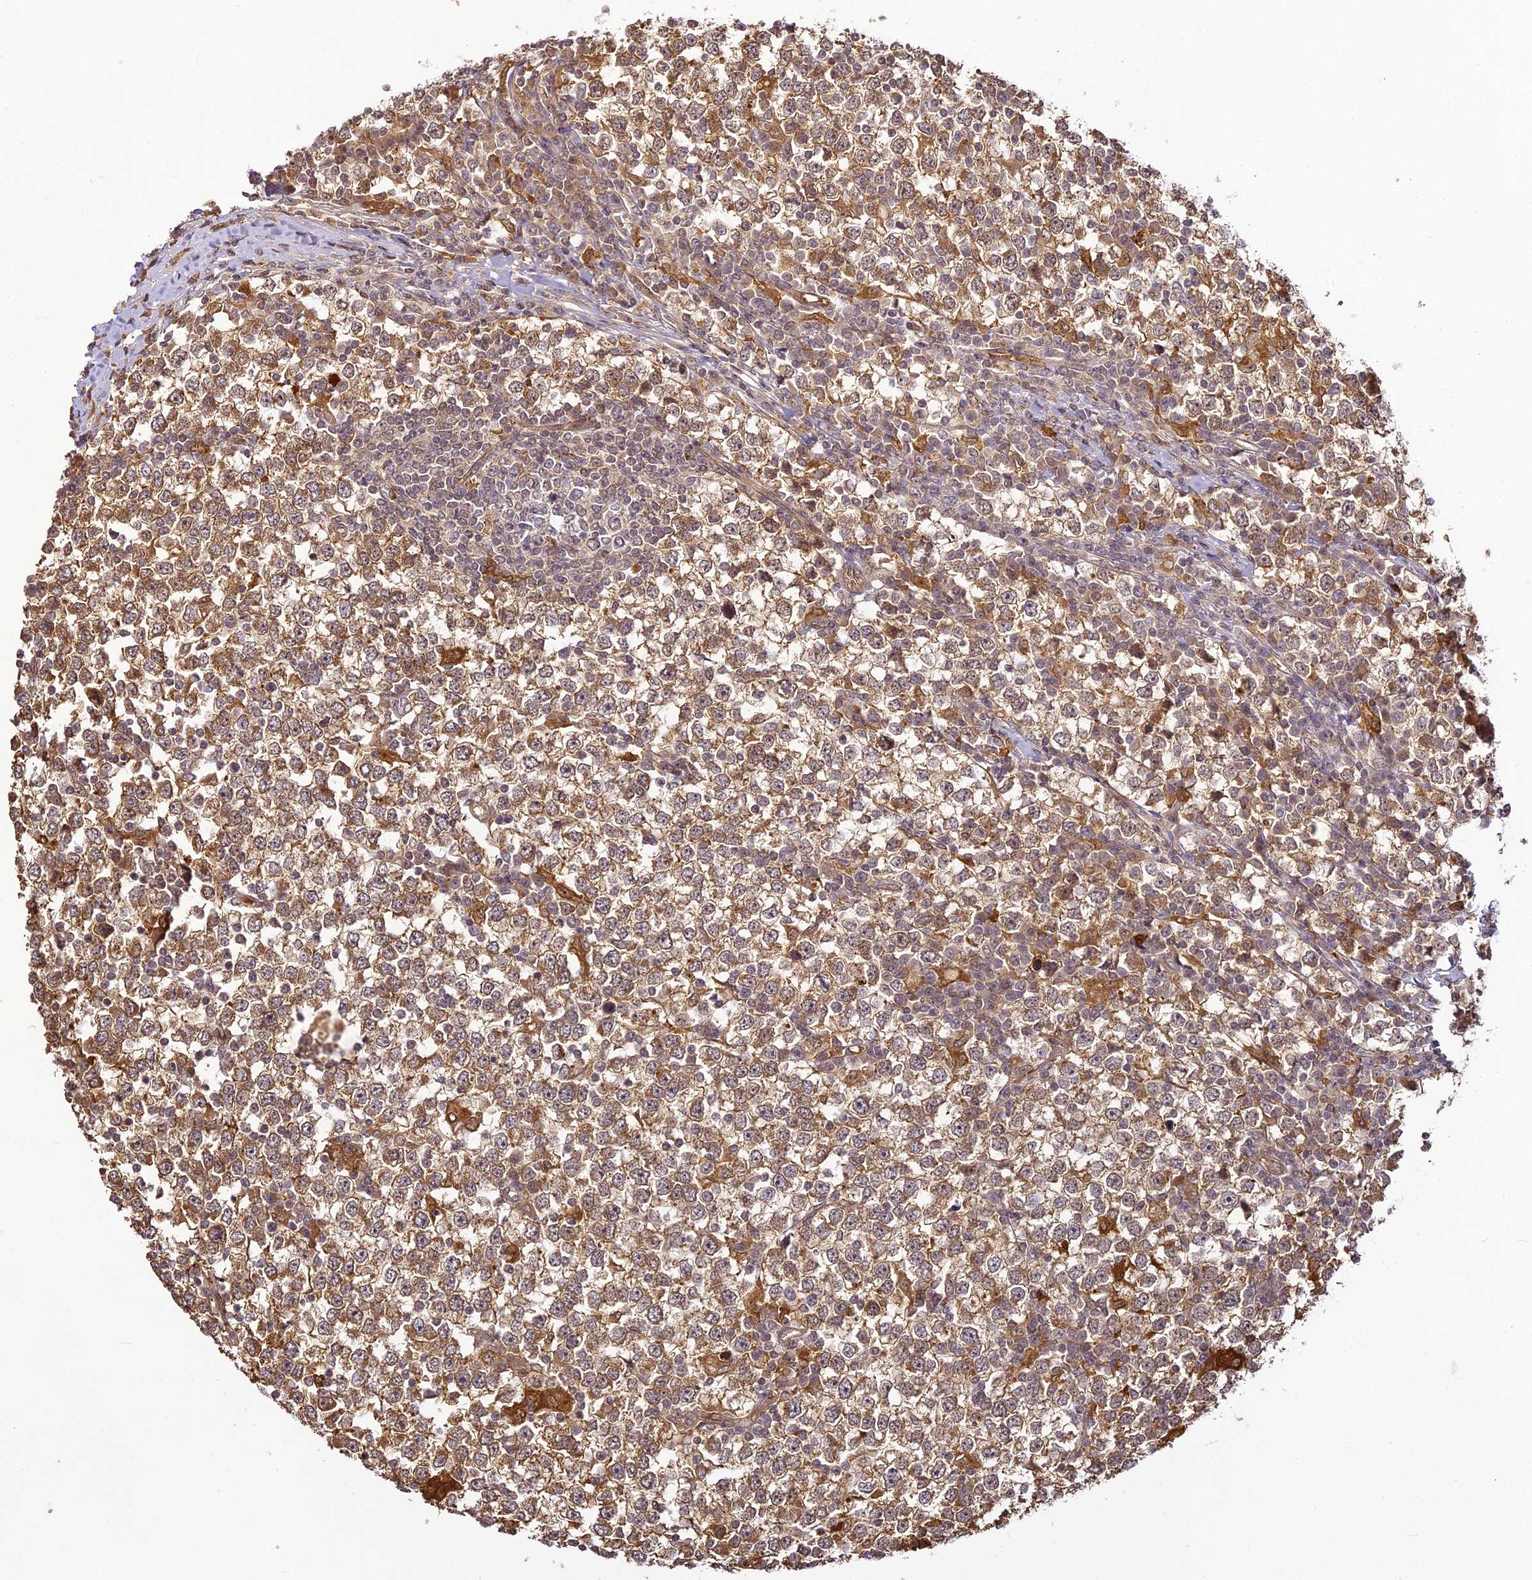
{"staining": {"intensity": "moderate", "quantity": ">75%", "location": "cytoplasmic/membranous"}, "tissue": "testis cancer", "cell_type": "Tumor cells", "image_type": "cancer", "snomed": [{"axis": "morphology", "description": "Seminoma, NOS"}, {"axis": "topography", "description": "Testis"}], "caption": "Moderate cytoplasmic/membranous staining for a protein is present in about >75% of tumor cells of testis seminoma using IHC.", "gene": "BCDIN3D", "patient": {"sex": "male", "age": 65}}